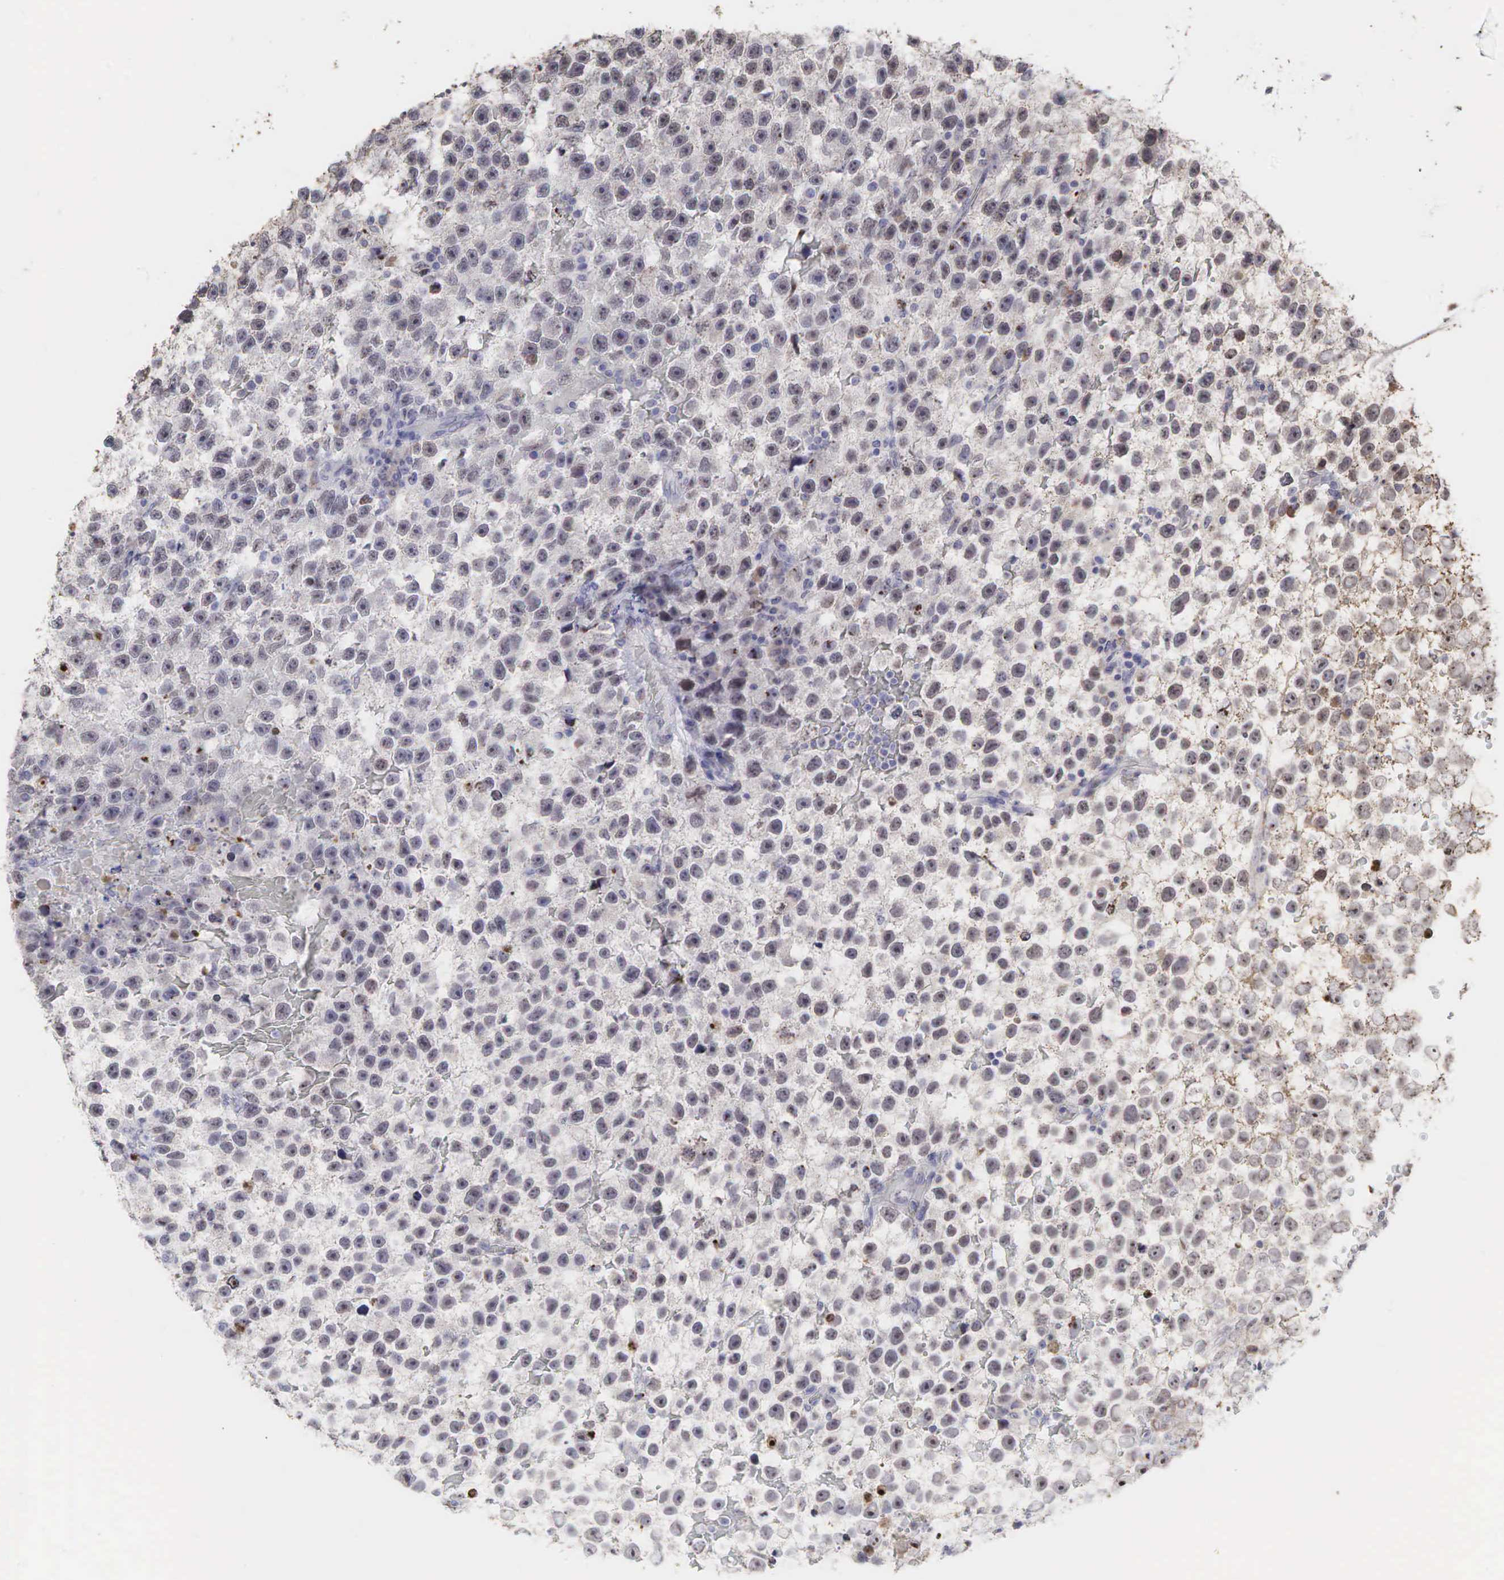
{"staining": {"intensity": "moderate", "quantity": "<25%", "location": "none"}, "tissue": "testis cancer", "cell_type": "Tumor cells", "image_type": "cancer", "snomed": [{"axis": "morphology", "description": "Seminoma, NOS"}, {"axis": "topography", "description": "Testis"}], "caption": "Immunohistochemical staining of seminoma (testis) shows low levels of moderate None staining in approximately <25% of tumor cells. Immunohistochemistry (ihc) stains the protein in brown and the nuclei are stained blue.", "gene": "DKC1", "patient": {"sex": "male", "age": 33}}